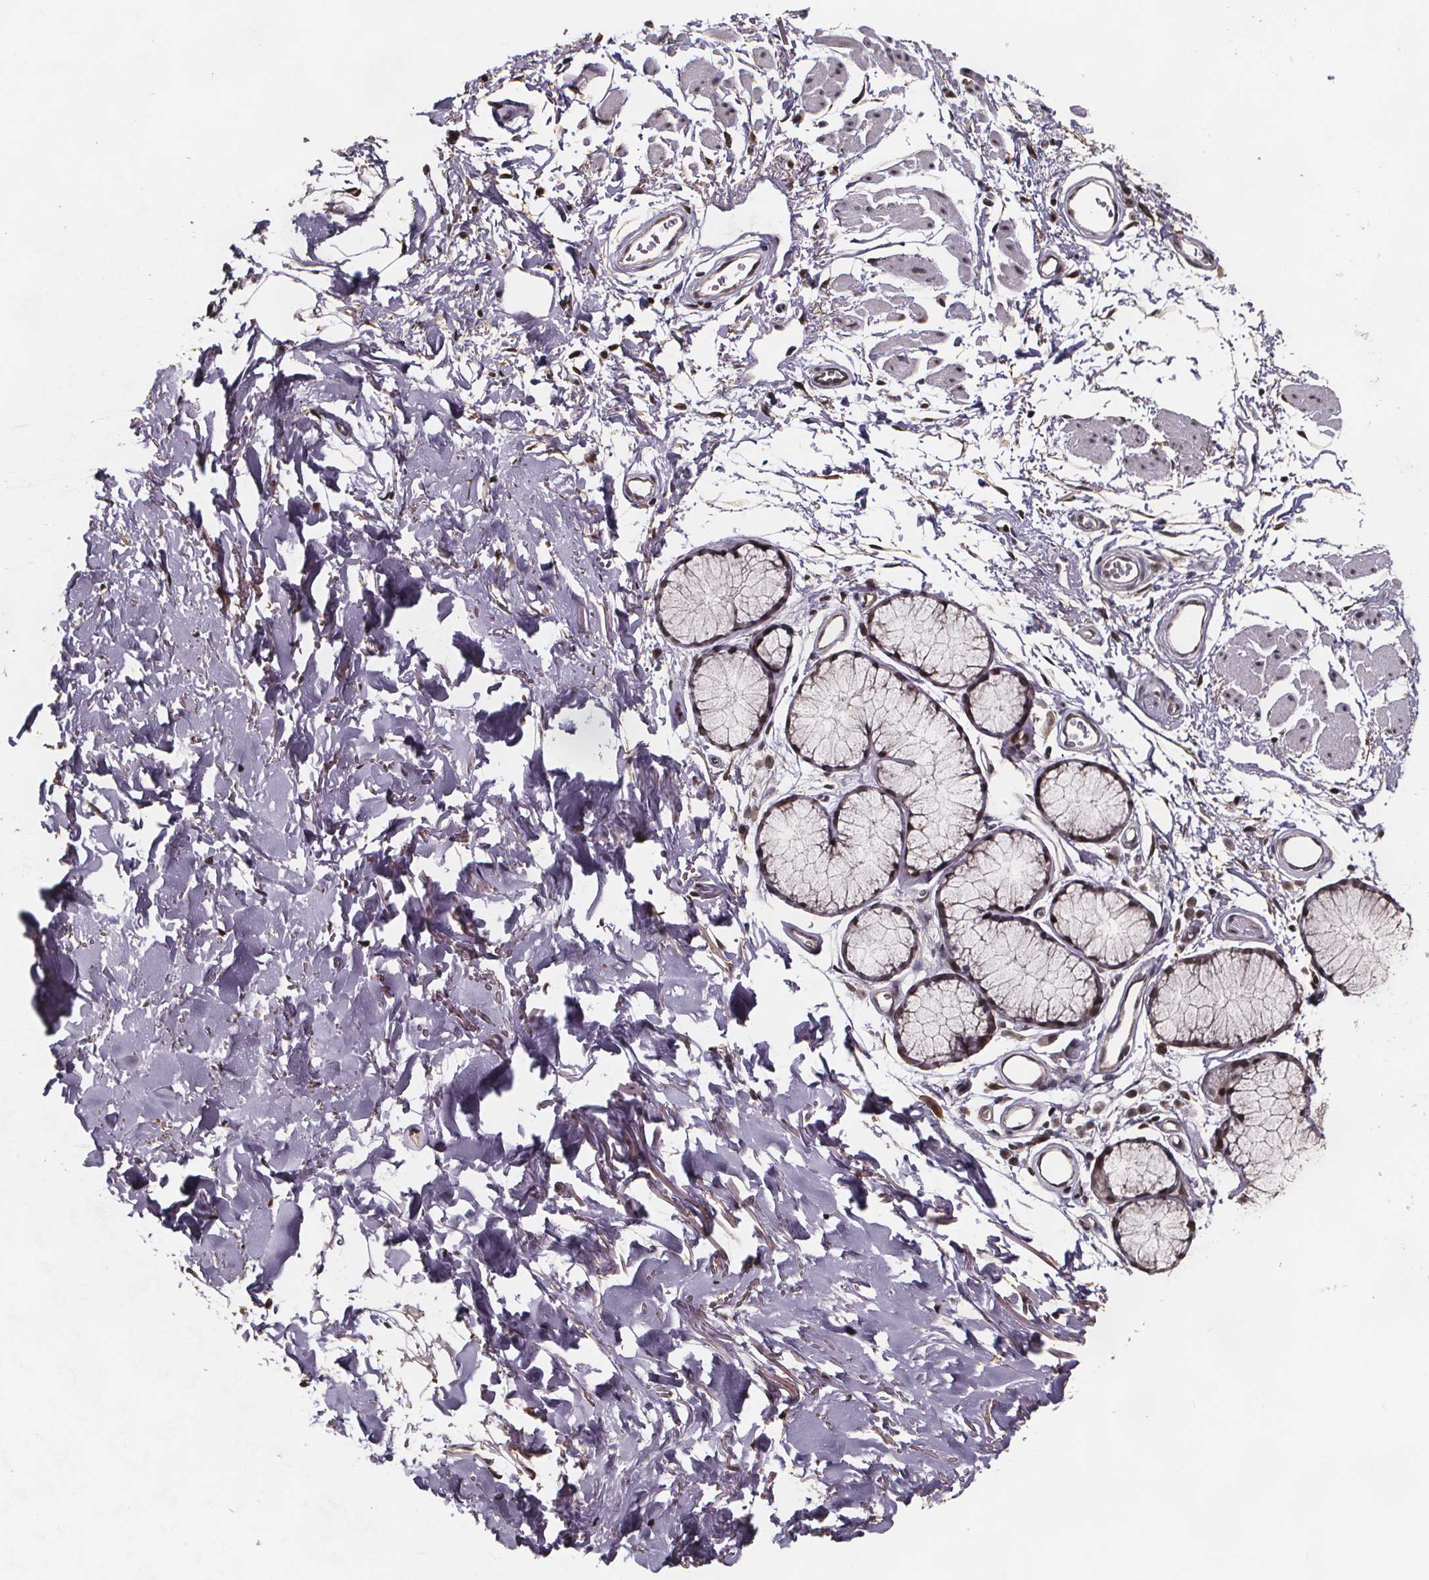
{"staining": {"intensity": "negative", "quantity": "none", "location": "none"}, "tissue": "adipose tissue", "cell_type": "Adipocytes", "image_type": "normal", "snomed": [{"axis": "morphology", "description": "Normal tissue, NOS"}, {"axis": "topography", "description": "Cartilage tissue"}, {"axis": "topography", "description": "Bronchus"}], "caption": "The image exhibits no significant staining in adipocytes of adipose tissue.", "gene": "U2SURP", "patient": {"sex": "female", "age": 79}}